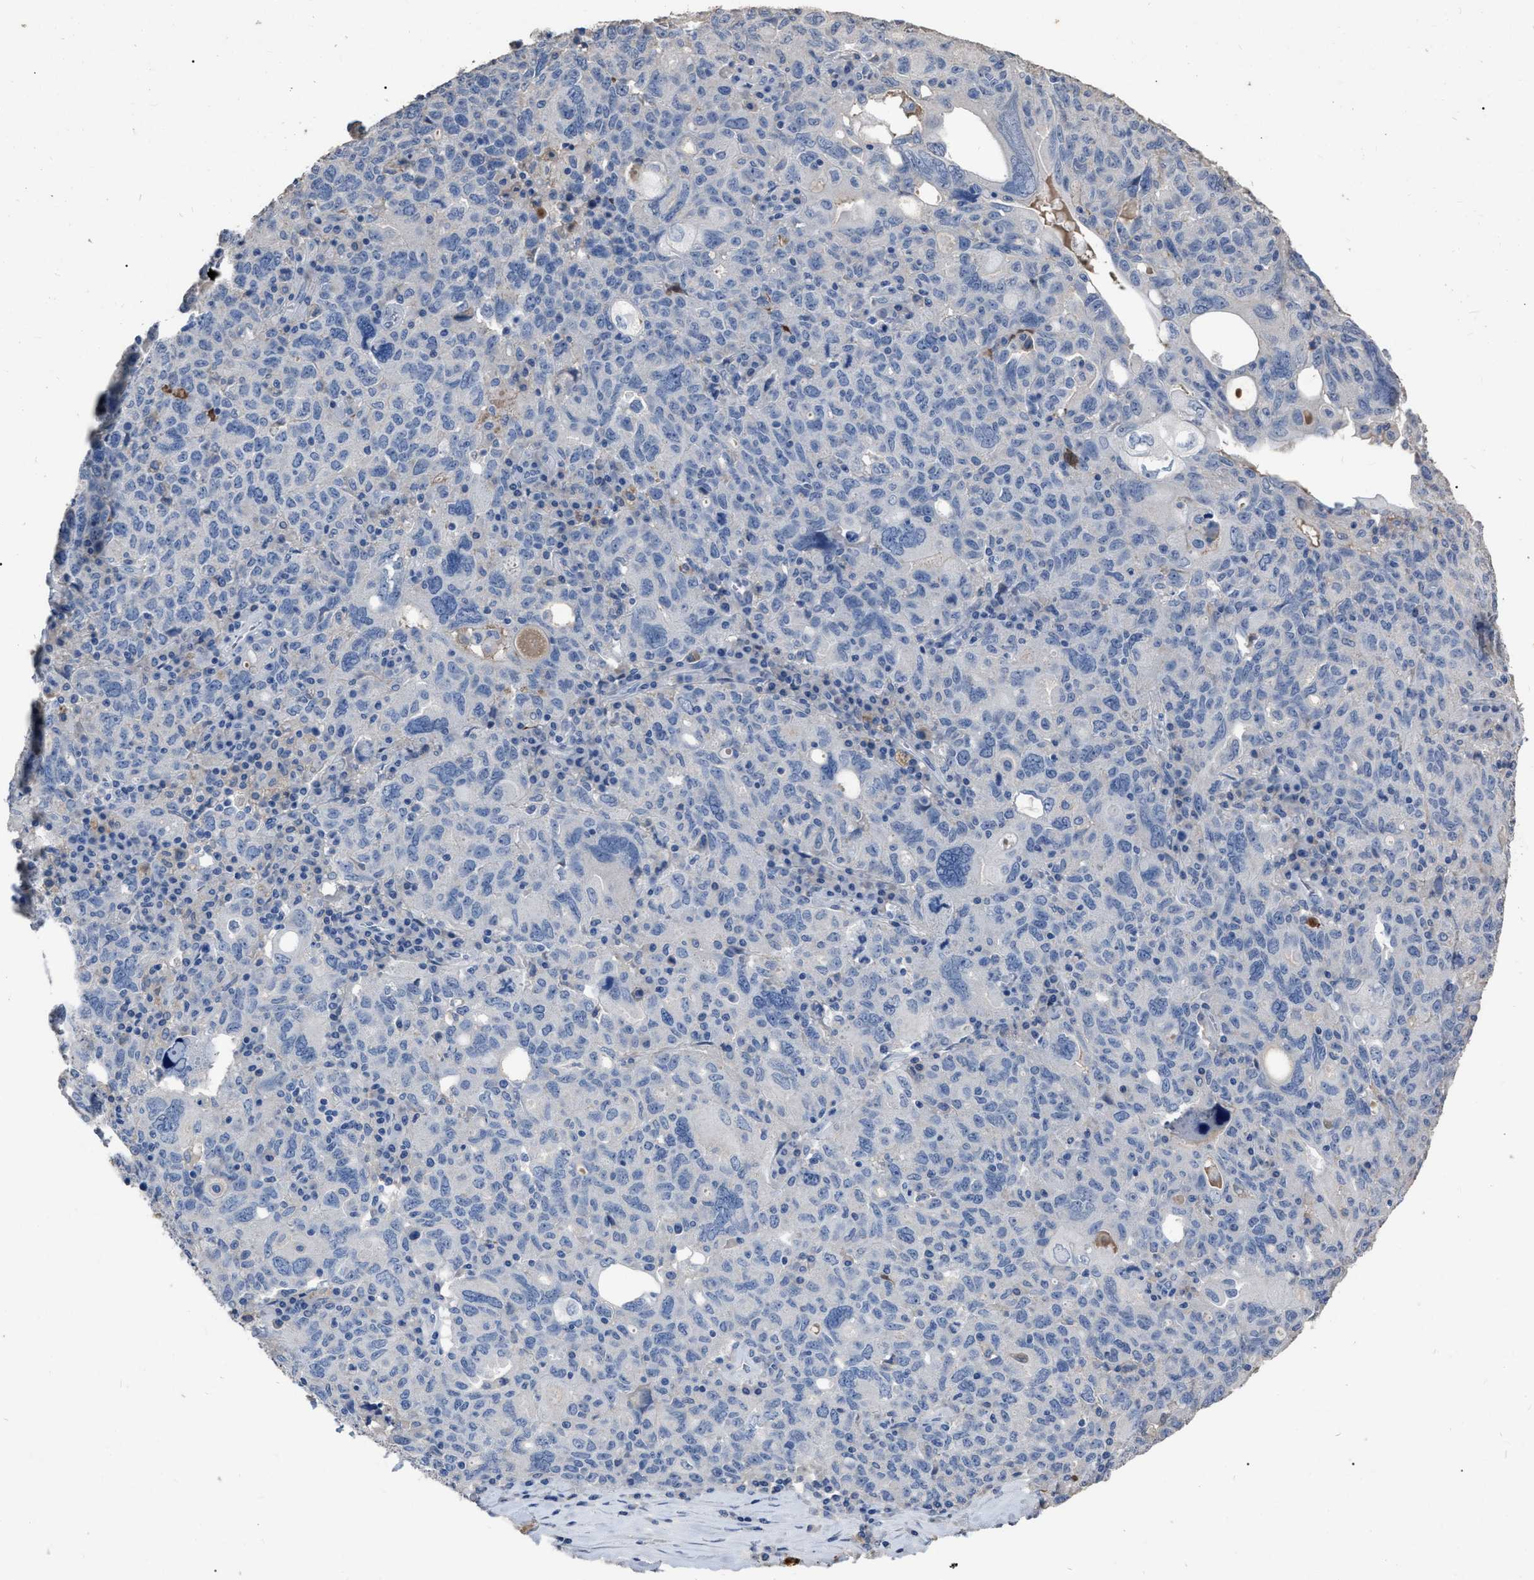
{"staining": {"intensity": "negative", "quantity": "none", "location": "none"}, "tissue": "ovarian cancer", "cell_type": "Tumor cells", "image_type": "cancer", "snomed": [{"axis": "morphology", "description": "Carcinoma, endometroid"}, {"axis": "topography", "description": "Ovary"}], "caption": "Histopathology image shows no significant protein expression in tumor cells of ovarian cancer (endometroid carcinoma).", "gene": "HABP2", "patient": {"sex": "female", "age": 62}}